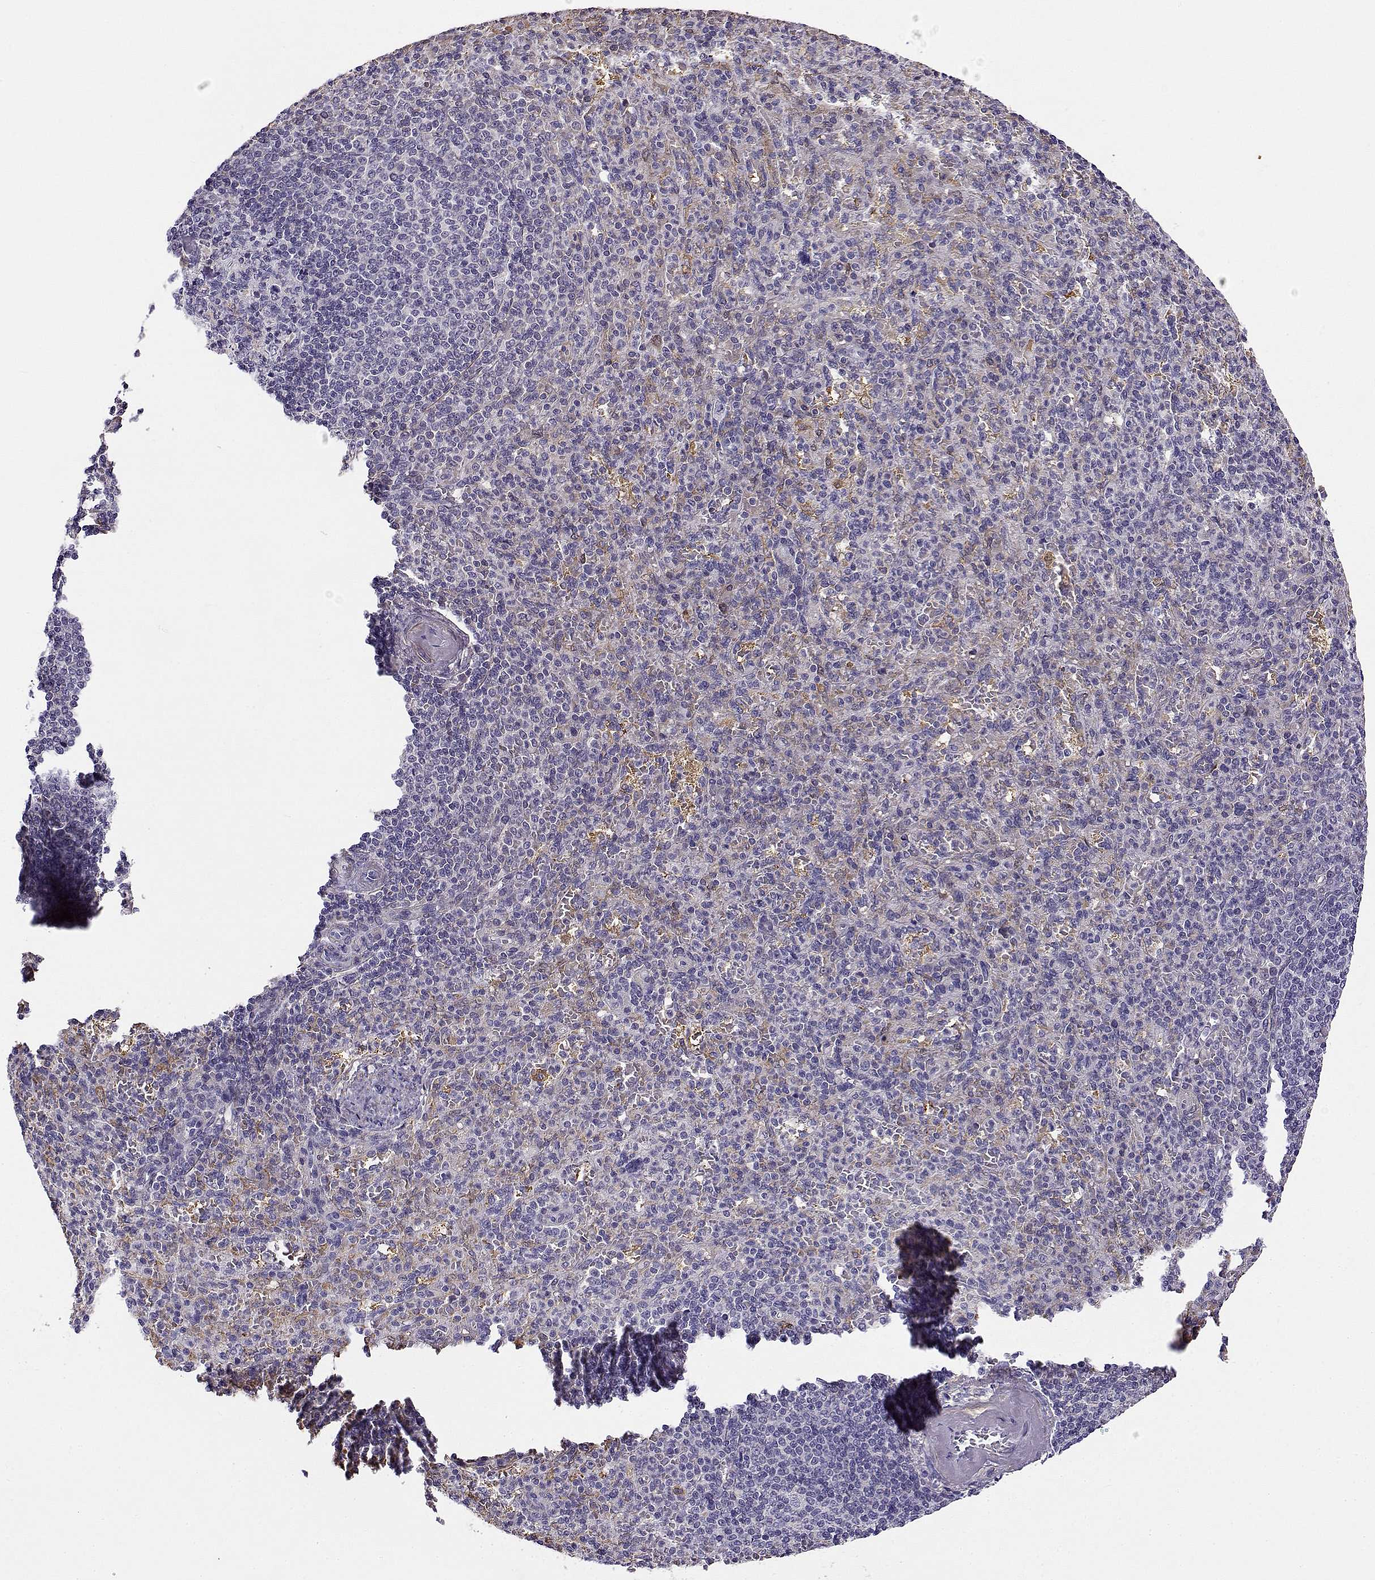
{"staining": {"intensity": "negative", "quantity": "none", "location": "none"}, "tissue": "spleen", "cell_type": "Cells in red pulp", "image_type": "normal", "snomed": [{"axis": "morphology", "description": "Normal tissue, NOS"}, {"axis": "topography", "description": "Spleen"}], "caption": "IHC photomicrograph of unremarkable spleen: human spleen stained with DAB (3,3'-diaminobenzidine) exhibits no significant protein expression in cells in red pulp. The staining was performed using DAB to visualize the protein expression in brown, while the nuclei were stained in blue with hematoxylin (Magnification: 20x).", "gene": "UCP3", "patient": {"sex": "female", "age": 74}}